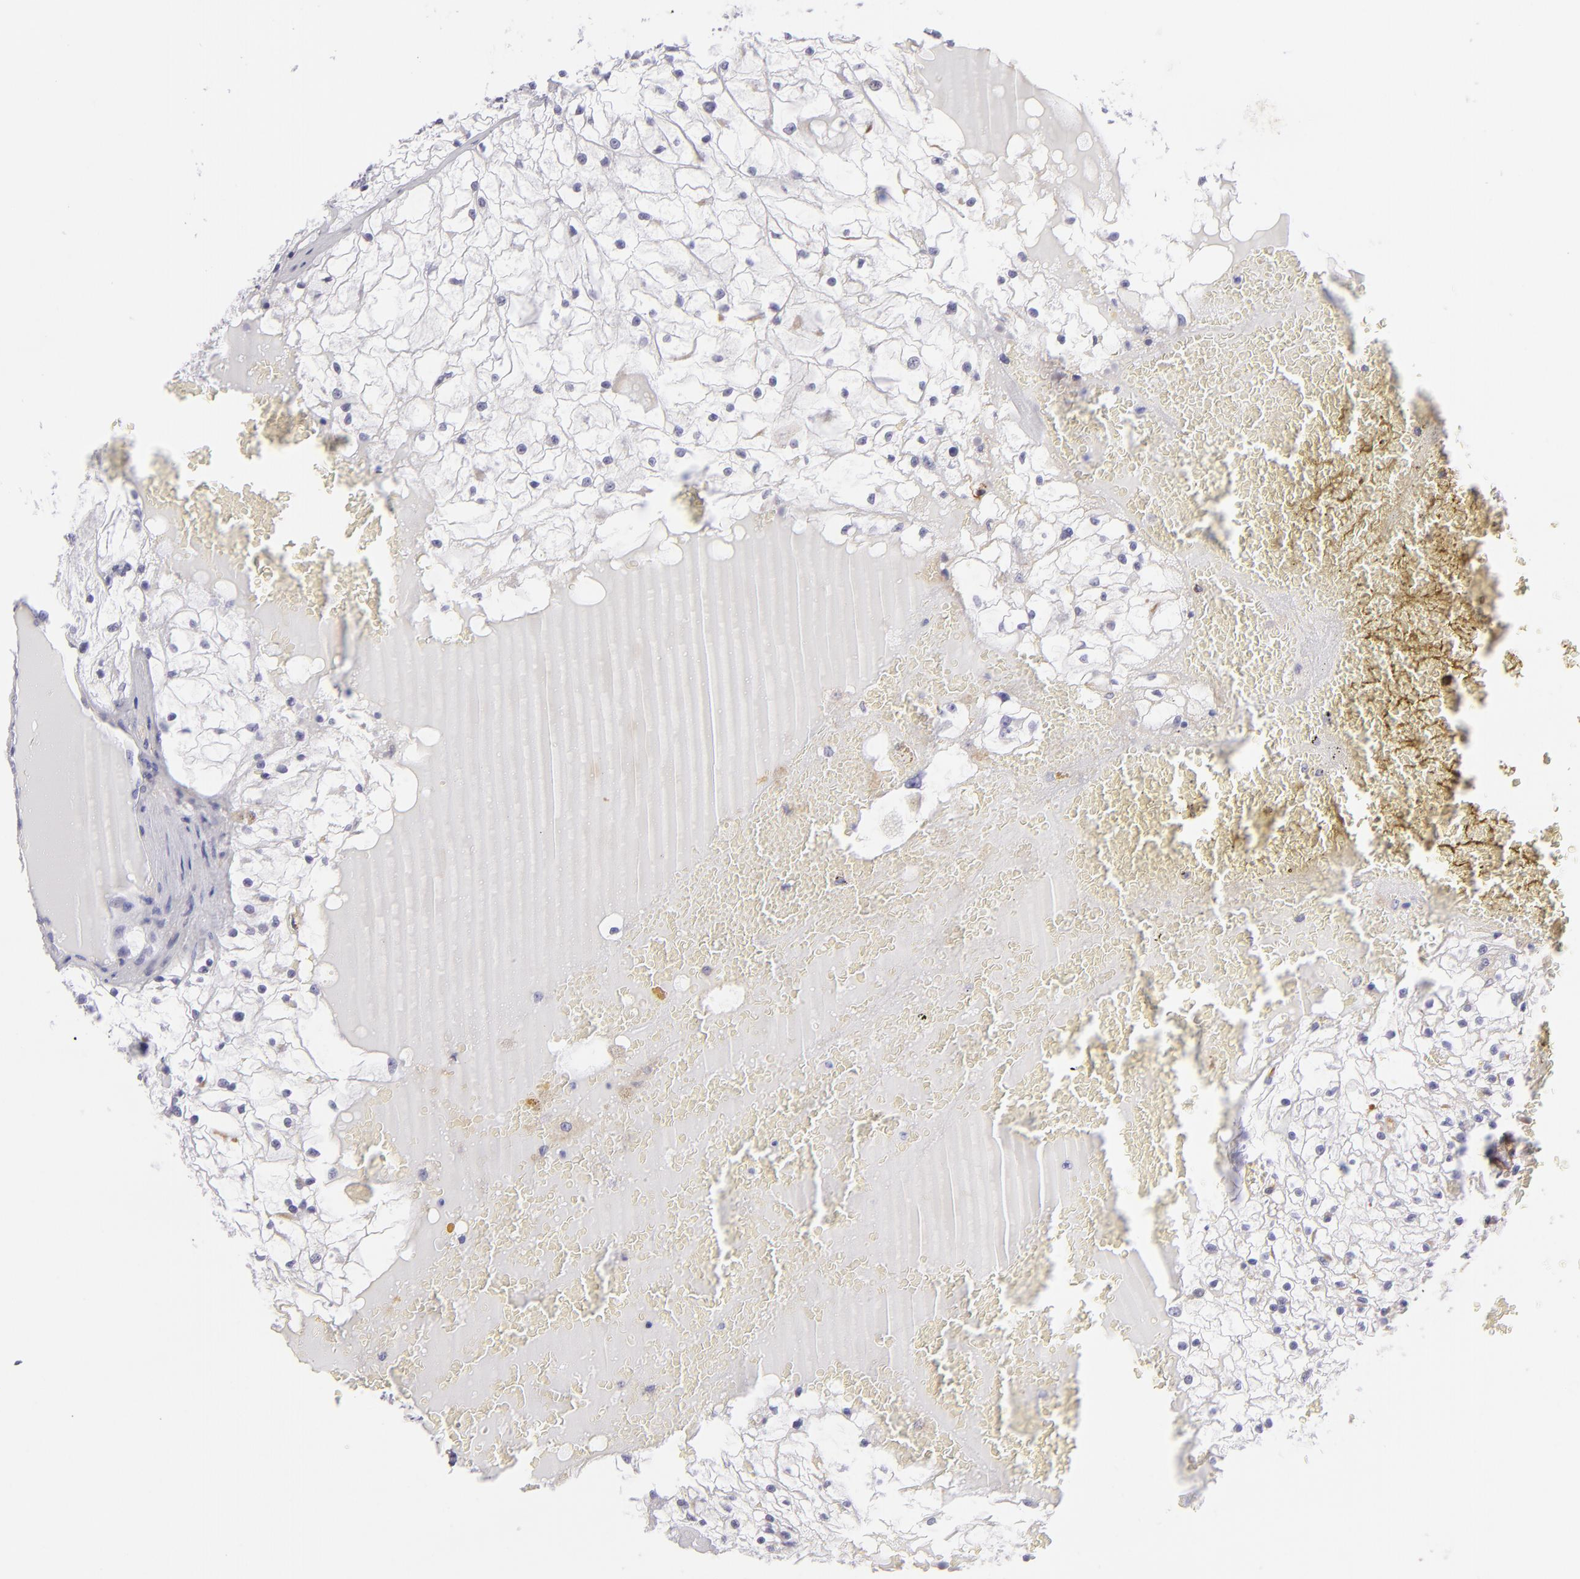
{"staining": {"intensity": "negative", "quantity": "none", "location": "none"}, "tissue": "renal cancer", "cell_type": "Tumor cells", "image_type": "cancer", "snomed": [{"axis": "morphology", "description": "Adenocarcinoma, NOS"}, {"axis": "topography", "description": "Kidney"}], "caption": "The image demonstrates no staining of tumor cells in renal cancer.", "gene": "THBD", "patient": {"sex": "male", "age": 61}}